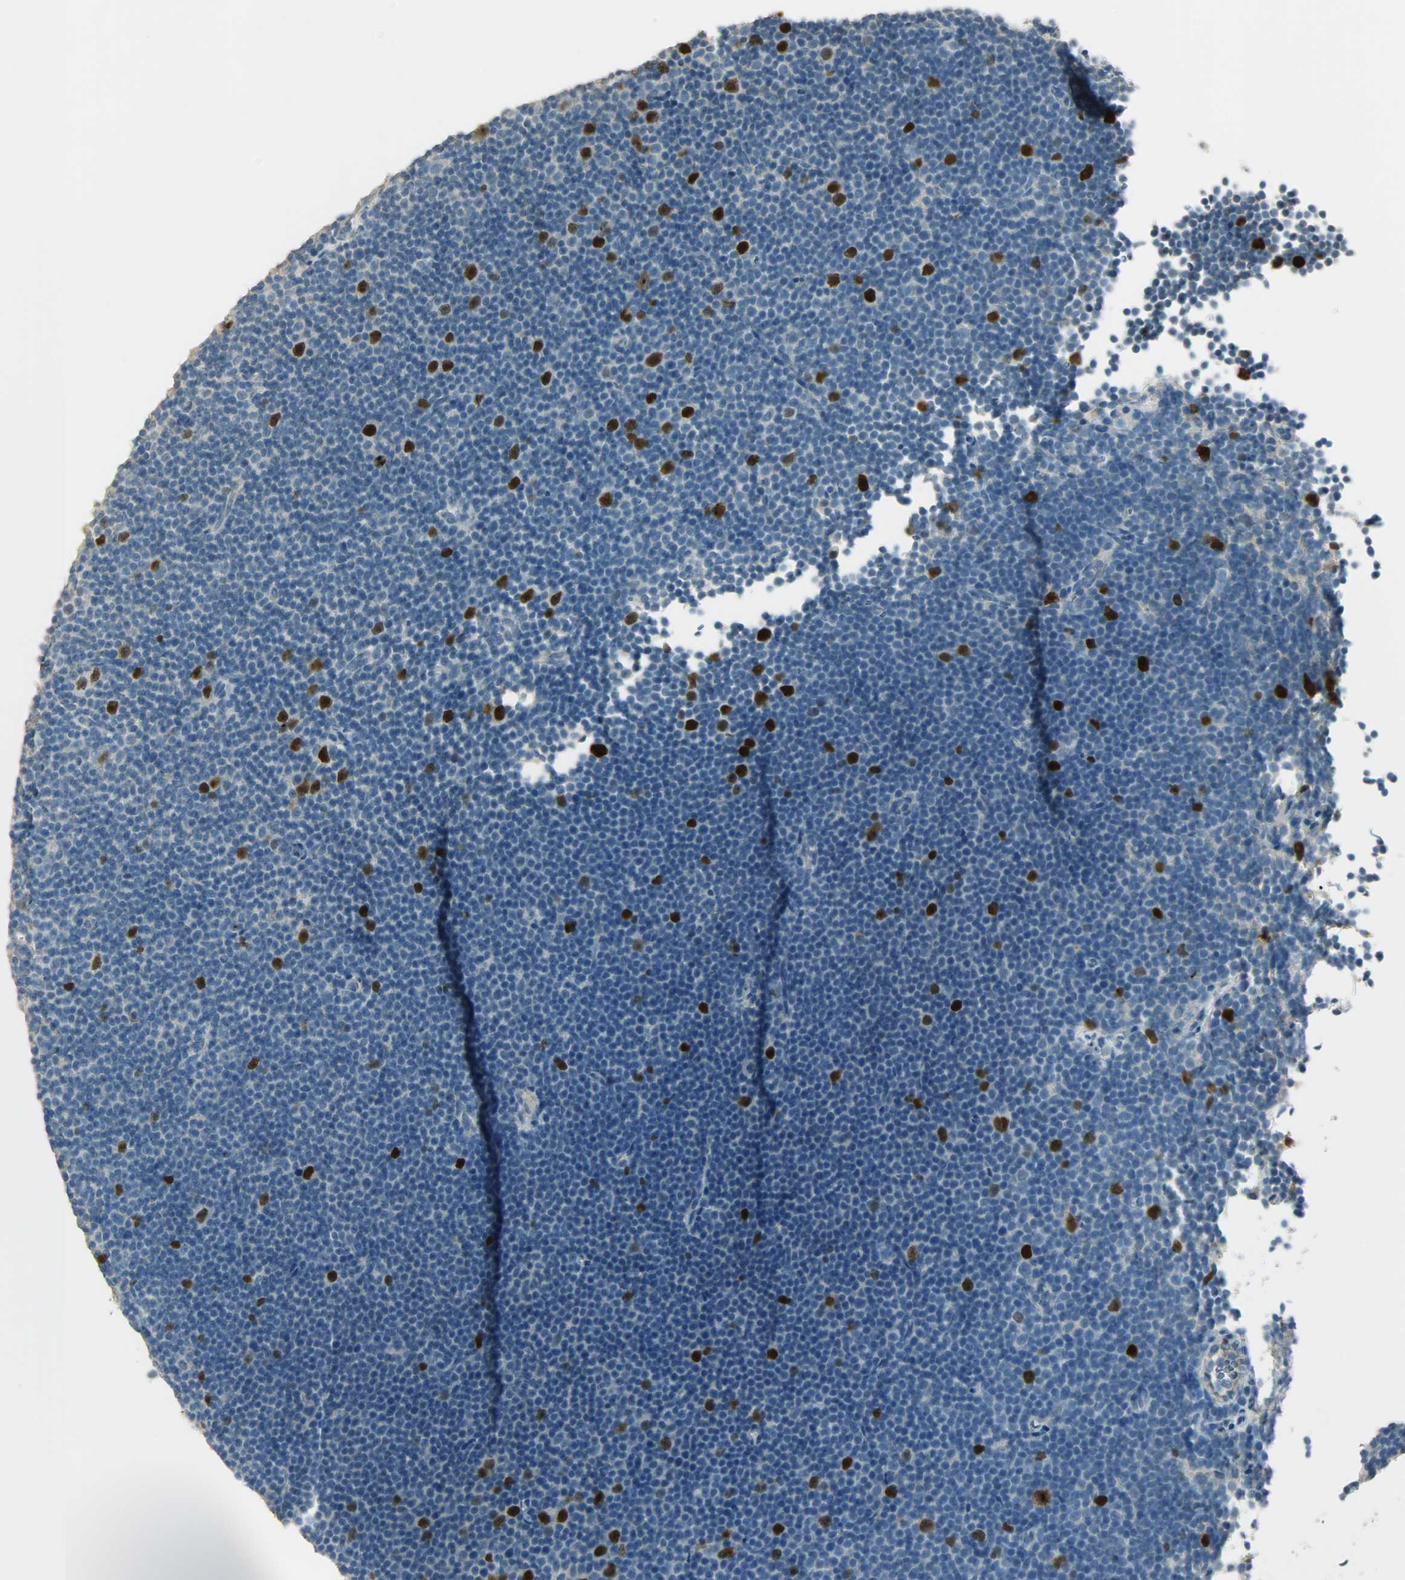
{"staining": {"intensity": "strong", "quantity": "<25%", "location": "nuclear"}, "tissue": "lymphoma", "cell_type": "Tumor cells", "image_type": "cancer", "snomed": [{"axis": "morphology", "description": "Malignant lymphoma, non-Hodgkin's type, Low grade"}, {"axis": "topography", "description": "Lymph node"}], "caption": "An IHC histopathology image of tumor tissue is shown. Protein staining in brown labels strong nuclear positivity in malignant lymphoma, non-Hodgkin's type (low-grade) within tumor cells.", "gene": "TPX2", "patient": {"sex": "female", "age": 67}}